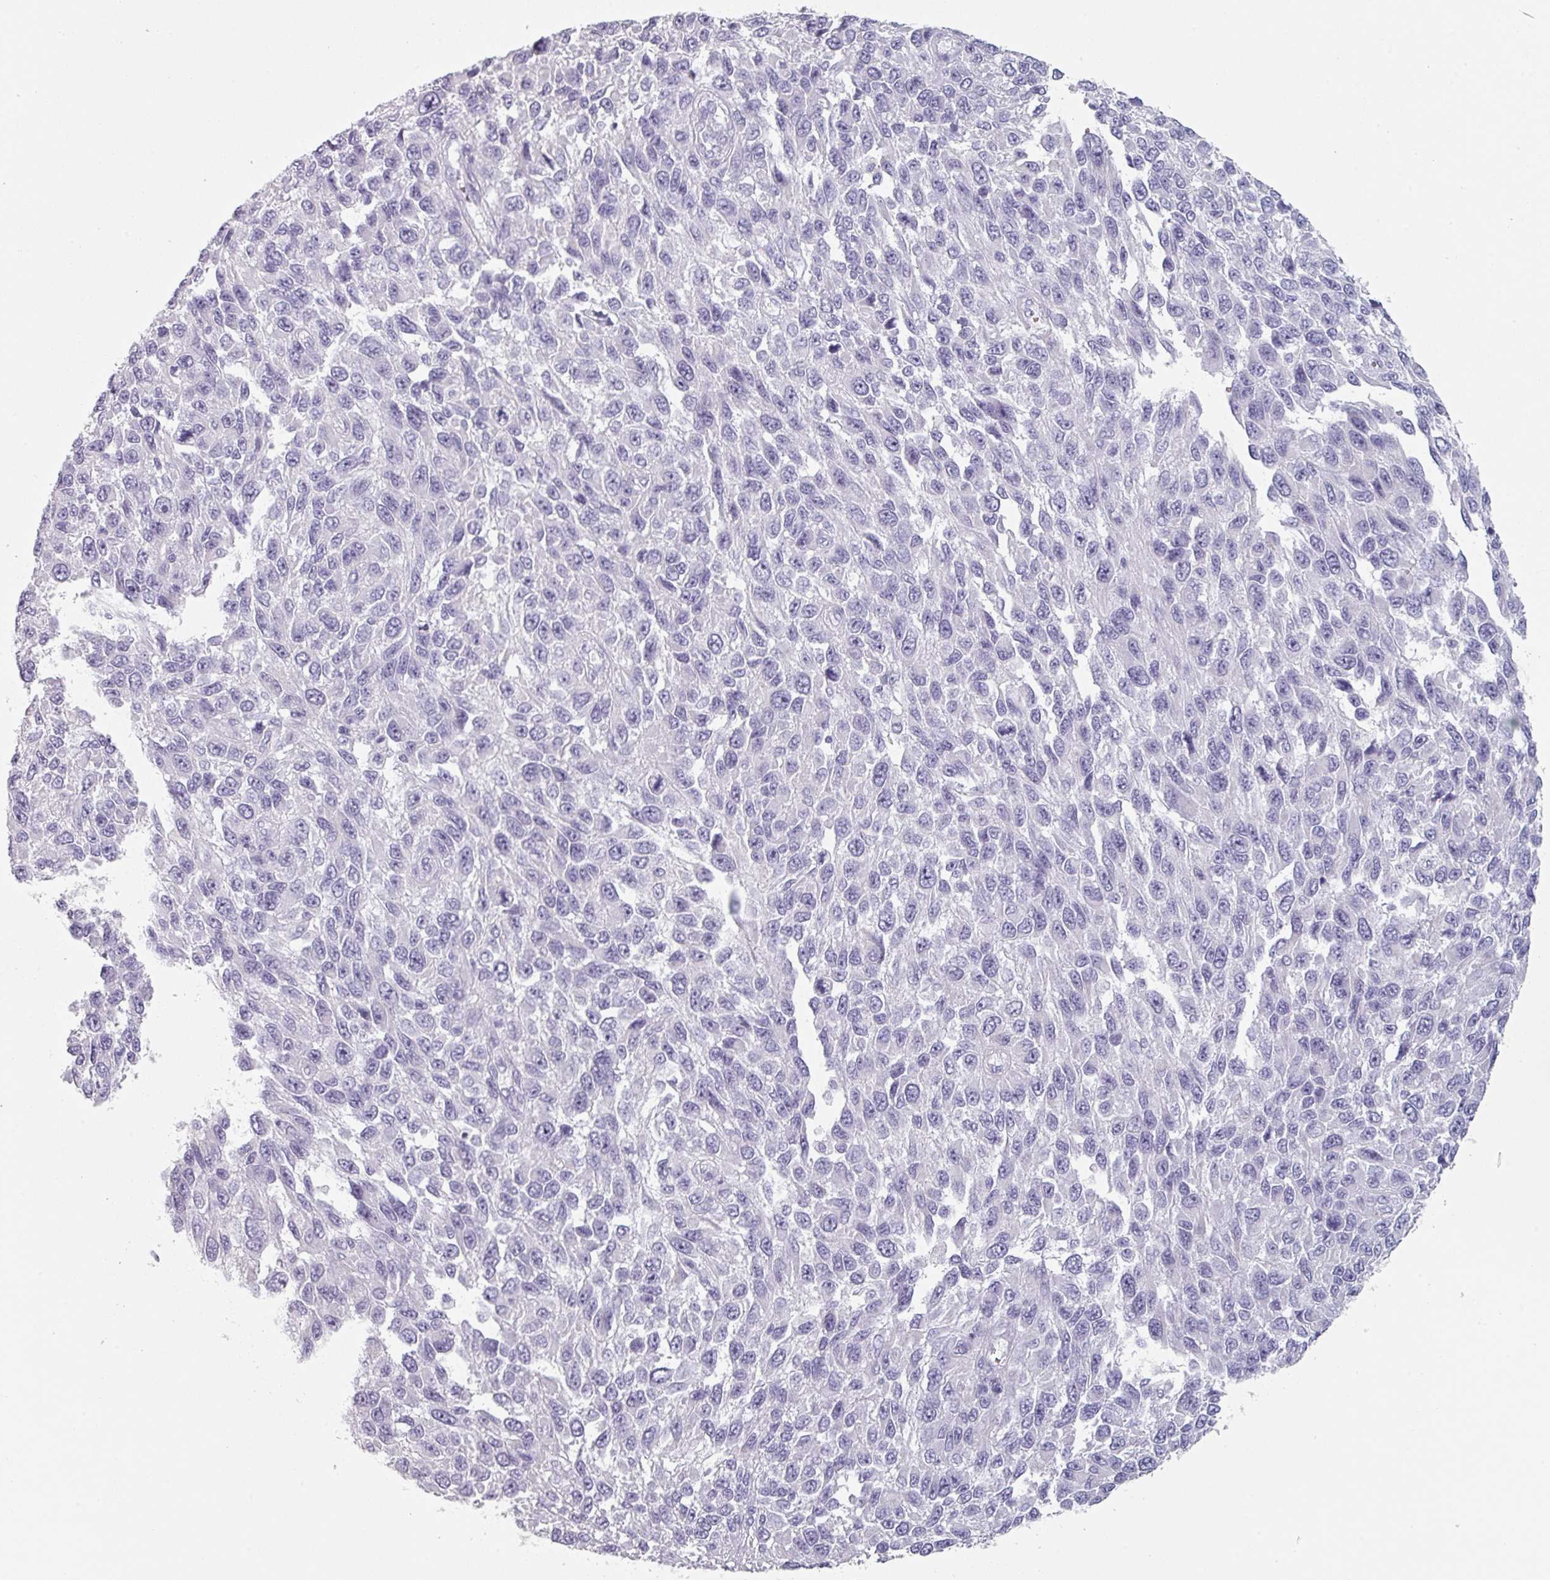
{"staining": {"intensity": "negative", "quantity": "none", "location": "none"}, "tissue": "melanoma", "cell_type": "Tumor cells", "image_type": "cancer", "snomed": [{"axis": "morphology", "description": "Malignant melanoma, NOS"}, {"axis": "topography", "description": "Skin"}], "caption": "DAB immunohistochemical staining of malignant melanoma reveals no significant staining in tumor cells.", "gene": "SLC35G2", "patient": {"sex": "female", "age": 96}}